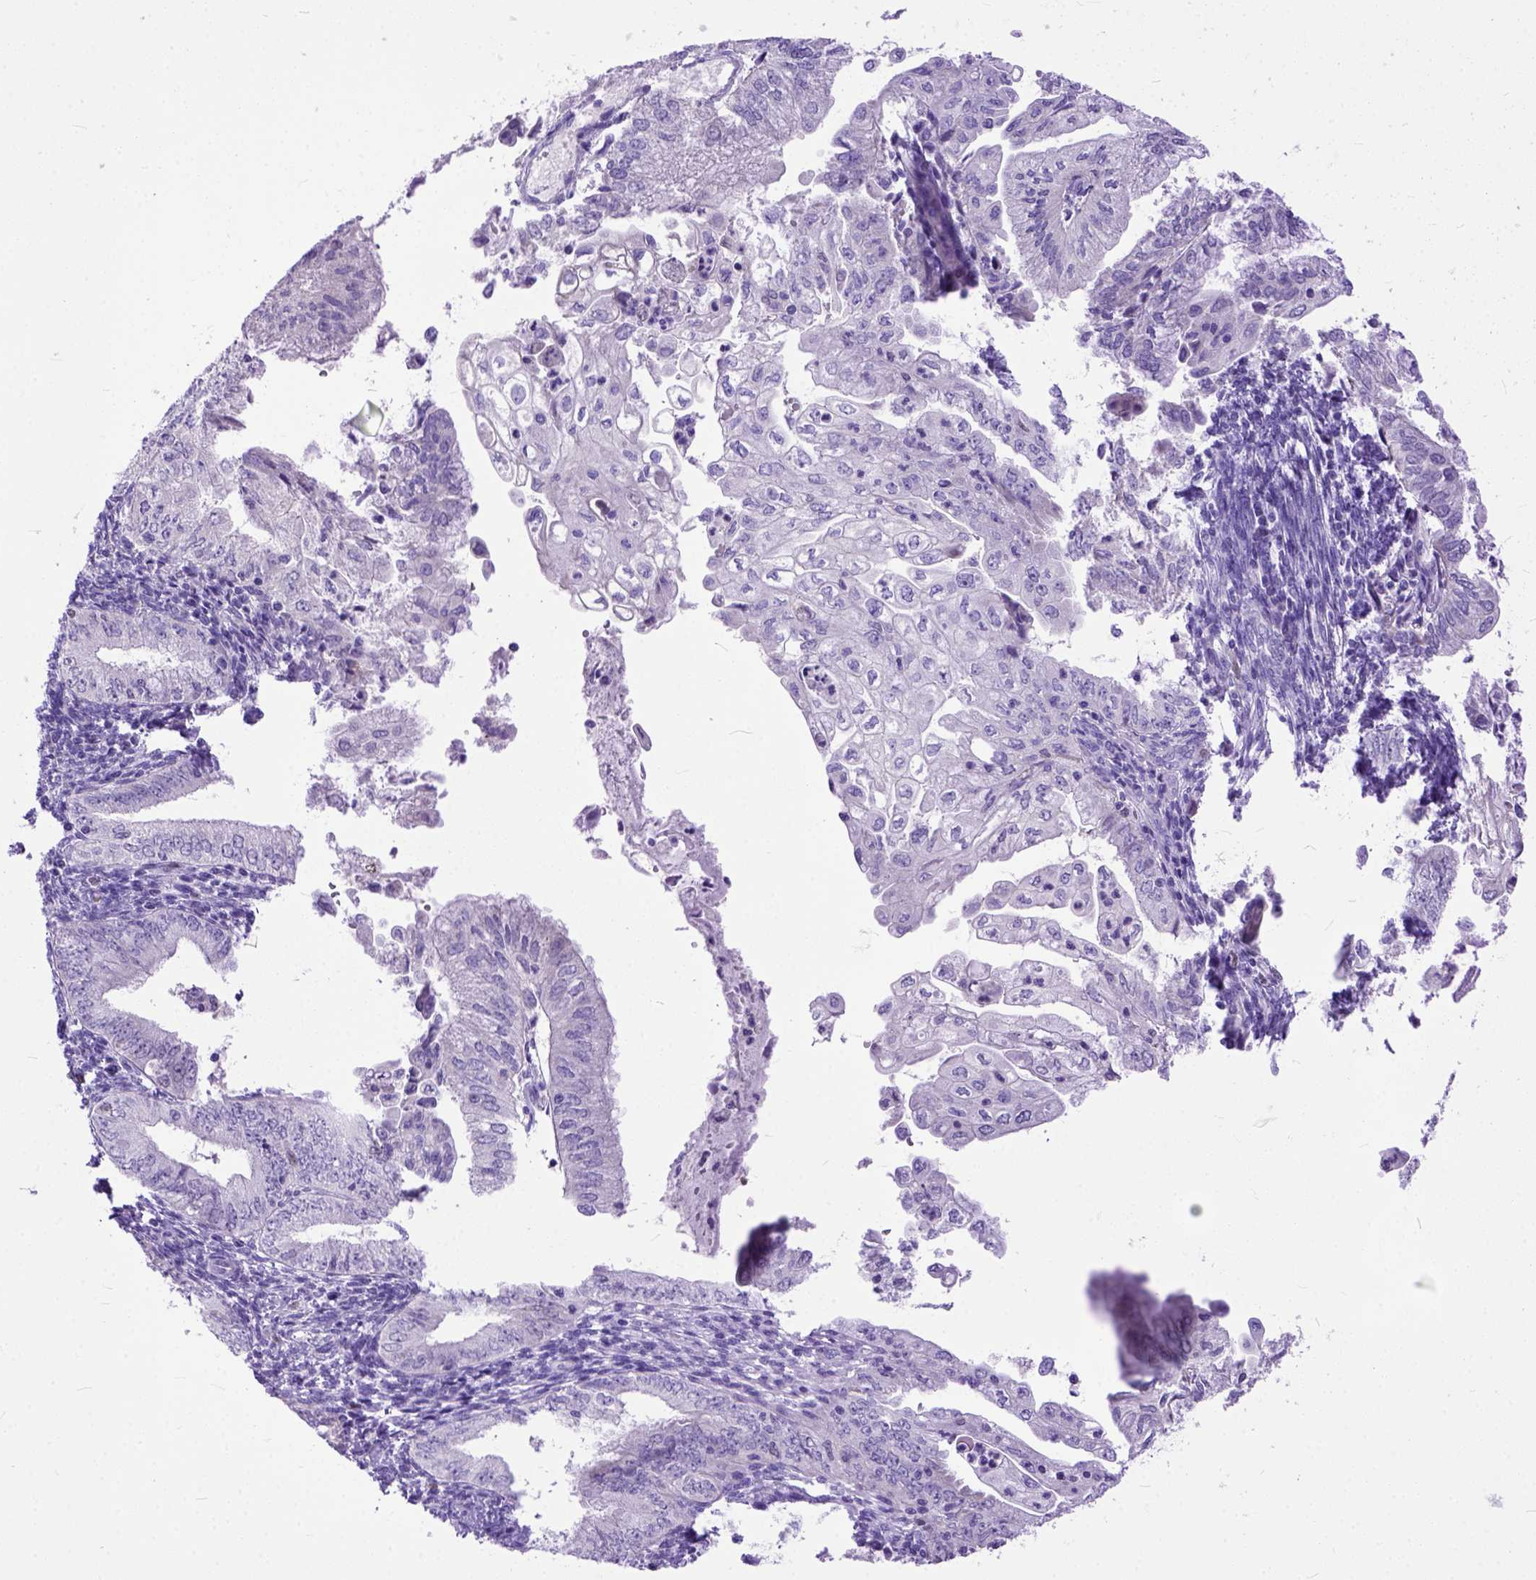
{"staining": {"intensity": "negative", "quantity": "none", "location": "none"}, "tissue": "endometrial cancer", "cell_type": "Tumor cells", "image_type": "cancer", "snomed": [{"axis": "morphology", "description": "Adenocarcinoma, NOS"}, {"axis": "topography", "description": "Endometrium"}], "caption": "Endometrial cancer (adenocarcinoma) was stained to show a protein in brown. There is no significant expression in tumor cells. (DAB immunohistochemistry with hematoxylin counter stain).", "gene": "CRB1", "patient": {"sex": "female", "age": 55}}